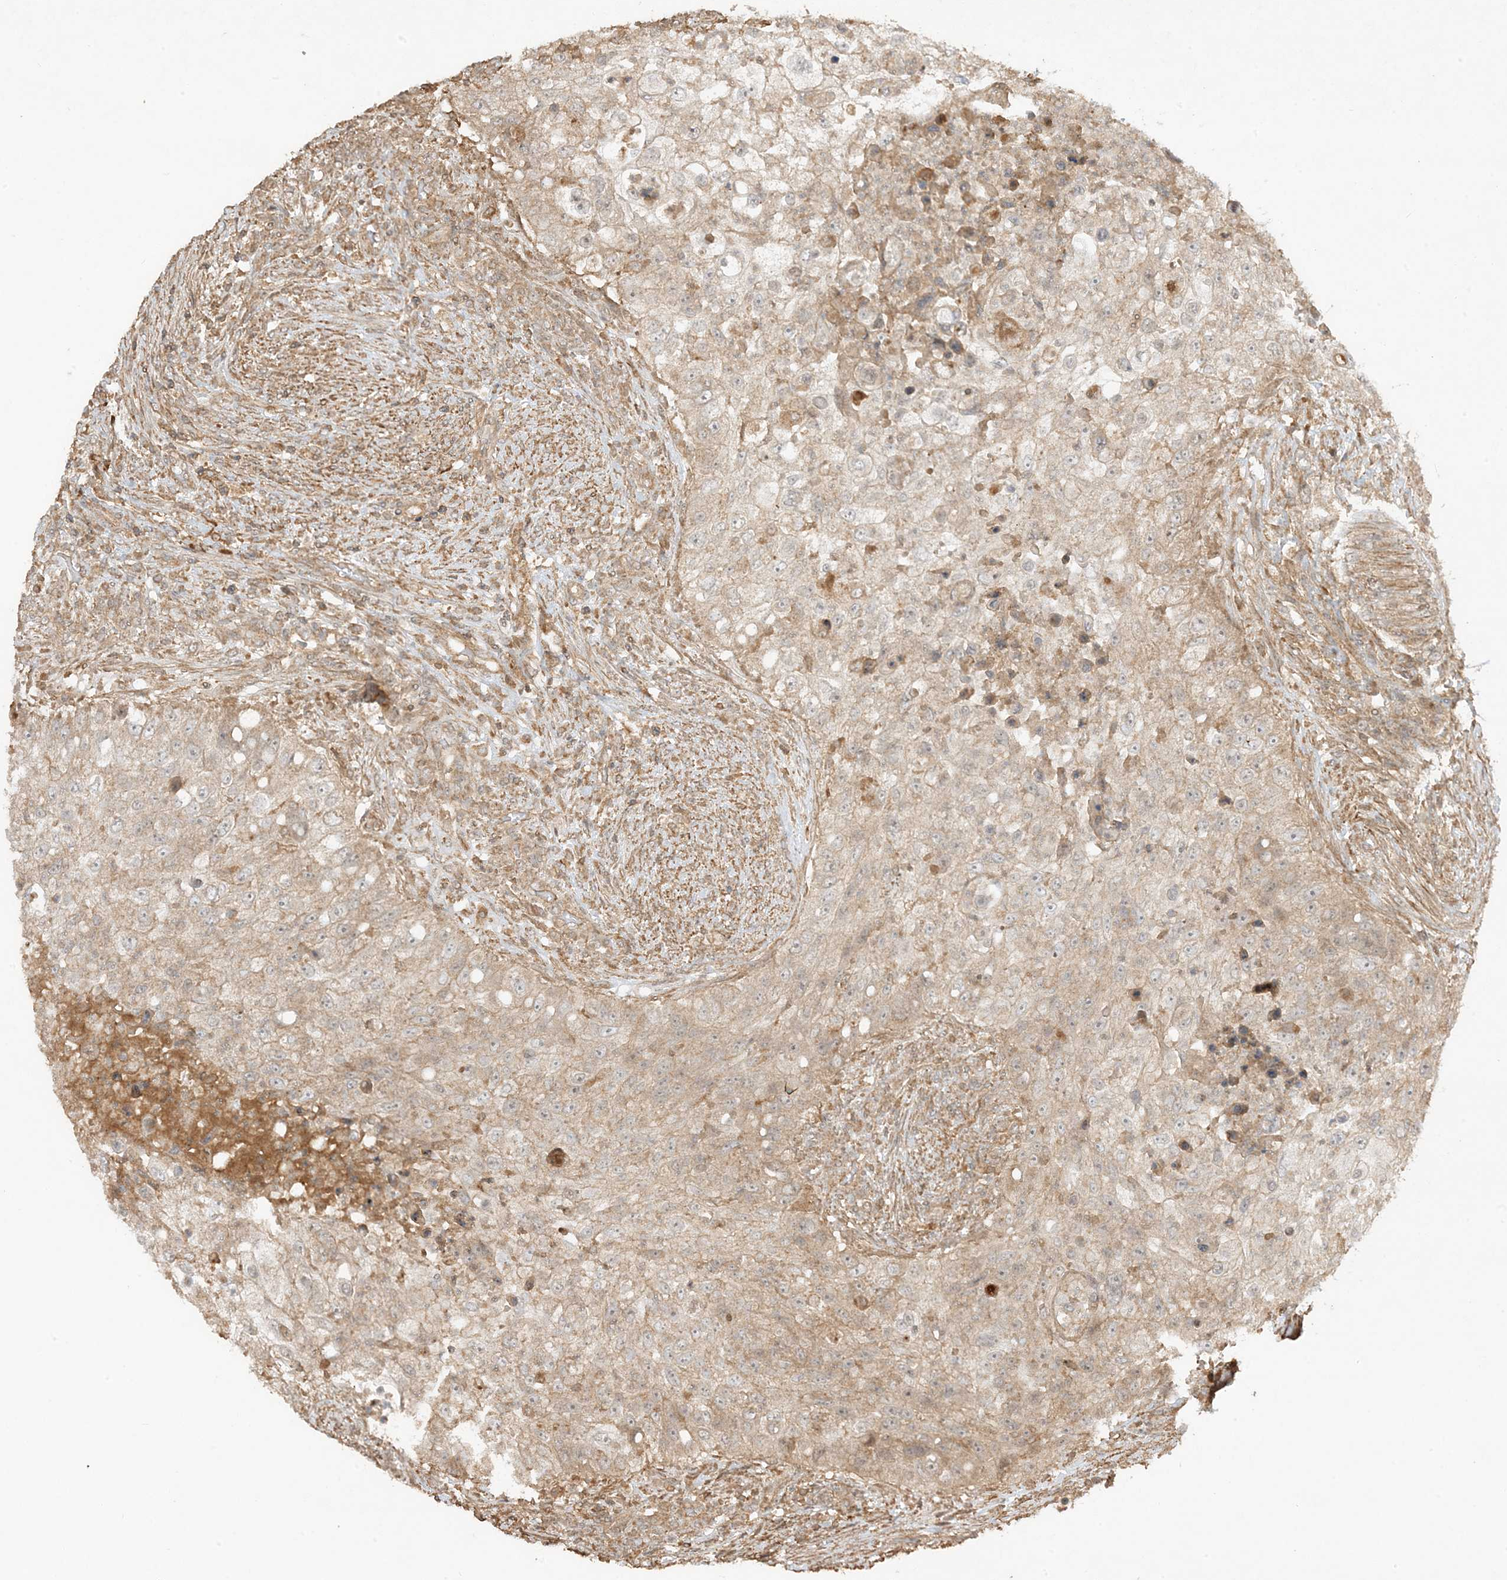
{"staining": {"intensity": "weak", "quantity": "25%-75%", "location": "cytoplasmic/membranous"}, "tissue": "urothelial cancer", "cell_type": "Tumor cells", "image_type": "cancer", "snomed": [{"axis": "morphology", "description": "Urothelial carcinoma, High grade"}, {"axis": "topography", "description": "Urinary bladder"}], "caption": "Urothelial carcinoma (high-grade) stained with a protein marker reveals weak staining in tumor cells.", "gene": "XRN1", "patient": {"sex": "female", "age": 60}}